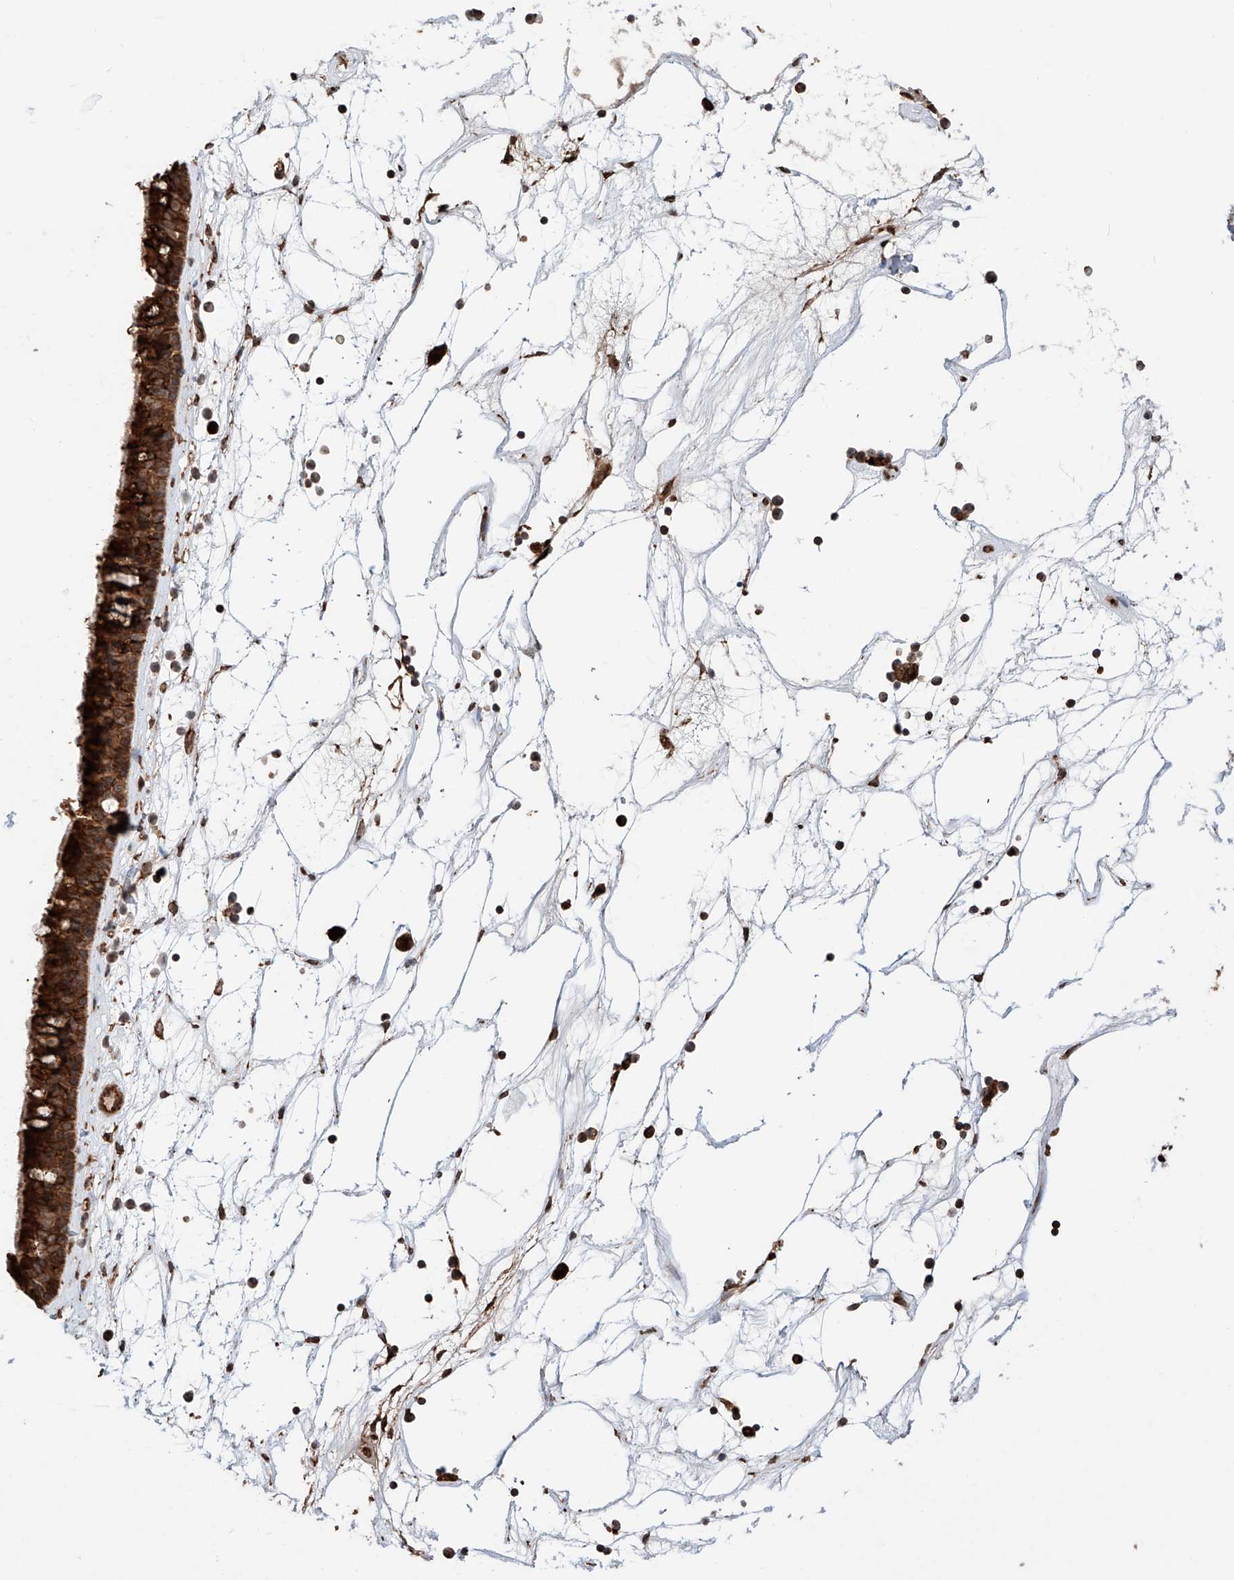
{"staining": {"intensity": "strong", "quantity": ">75%", "location": "cytoplasmic/membranous"}, "tissue": "nasopharynx", "cell_type": "Respiratory epithelial cells", "image_type": "normal", "snomed": [{"axis": "morphology", "description": "Normal tissue, NOS"}, {"axis": "topography", "description": "Nasopharynx"}], "caption": "Unremarkable nasopharynx reveals strong cytoplasmic/membranous expression in approximately >75% of respiratory epithelial cells (Brightfield microscopy of DAB IHC at high magnification)..", "gene": "DNAH8", "patient": {"sex": "male", "age": 64}}